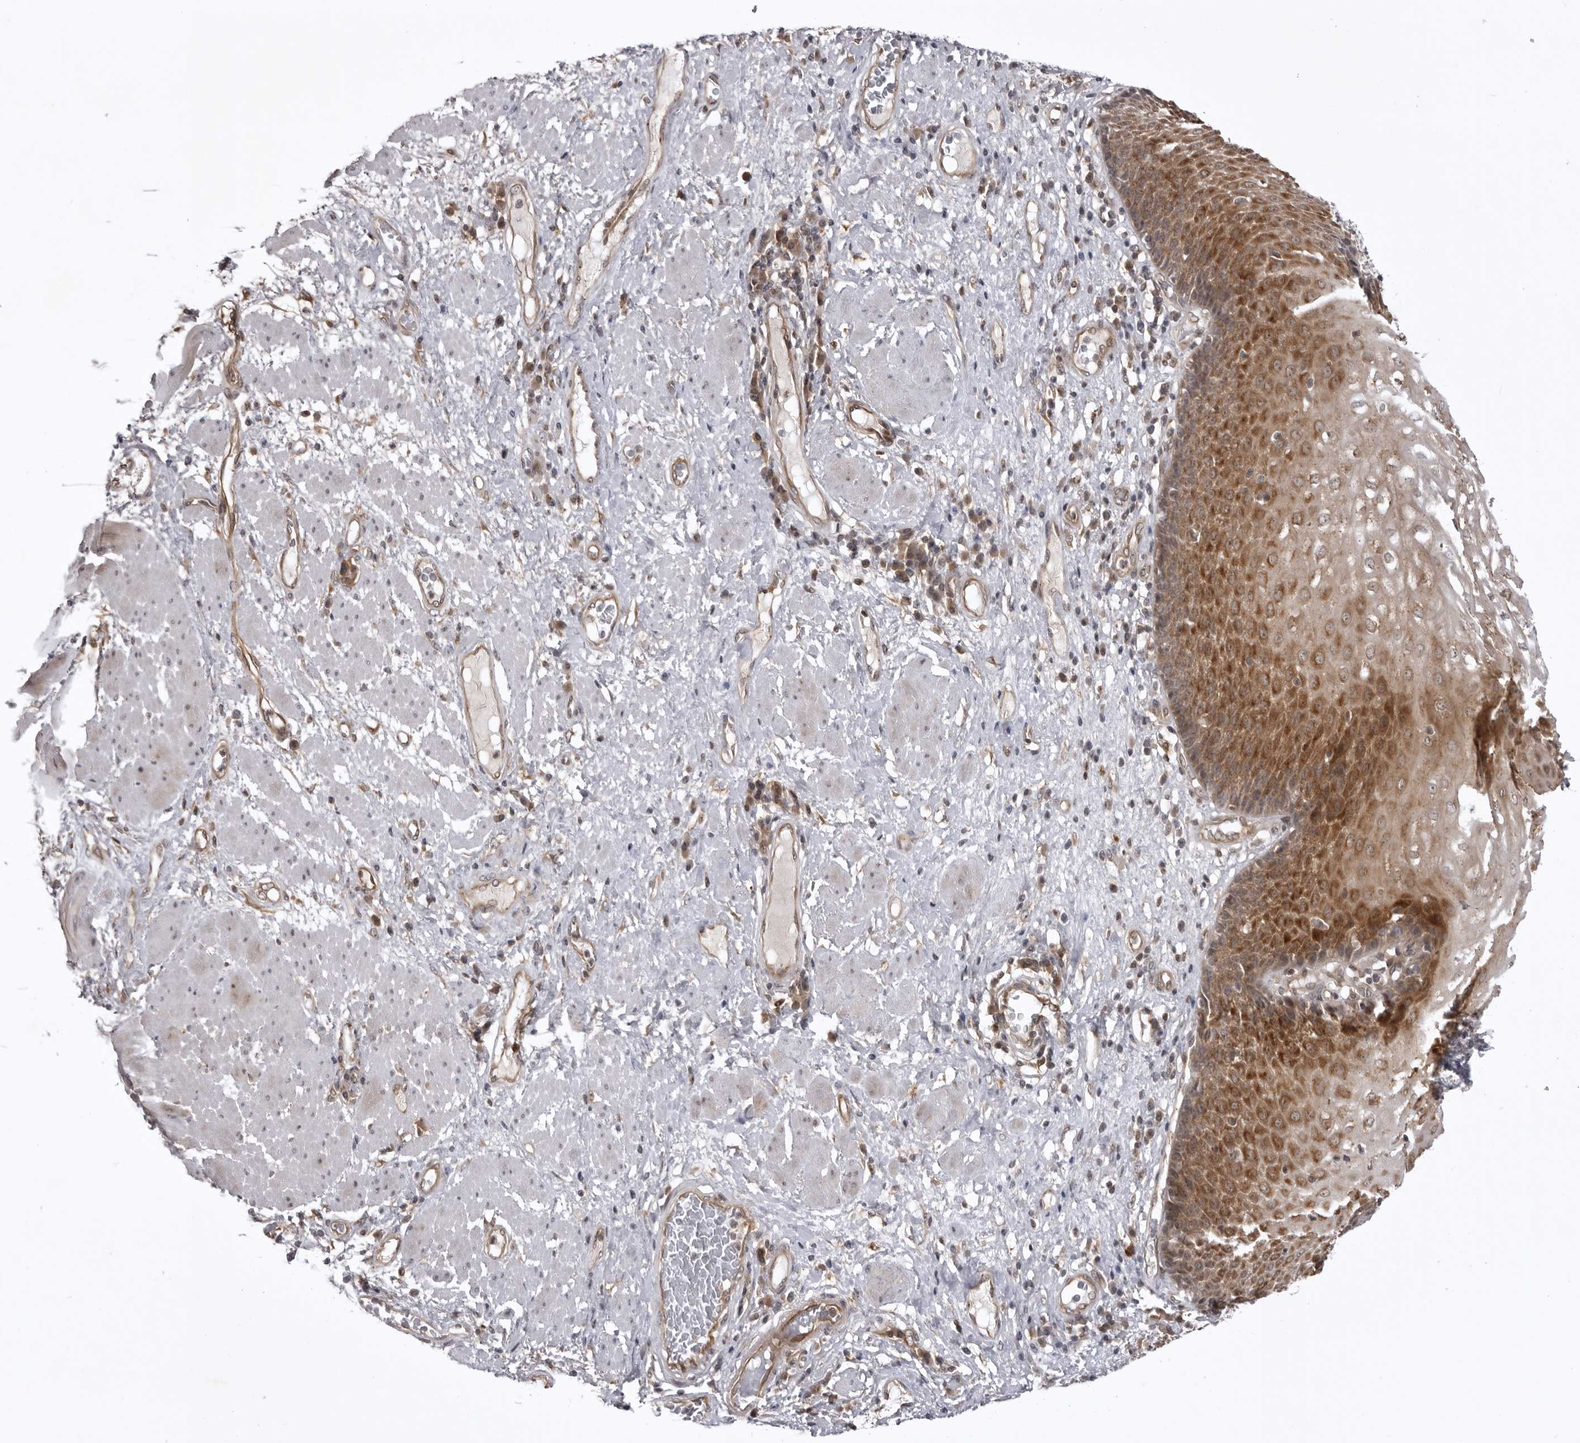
{"staining": {"intensity": "strong", "quantity": "25%-75%", "location": "cytoplasmic/membranous"}, "tissue": "esophagus", "cell_type": "Squamous epithelial cells", "image_type": "normal", "snomed": [{"axis": "morphology", "description": "Normal tissue, NOS"}, {"axis": "morphology", "description": "Adenocarcinoma, NOS"}, {"axis": "topography", "description": "Esophagus"}], "caption": "A micrograph of human esophagus stained for a protein displays strong cytoplasmic/membranous brown staining in squamous epithelial cells. (Stains: DAB (3,3'-diaminobenzidine) in brown, nuclei in blue, Microscopy: brightfield microscopy at high magnification).", "gene": "USP43", "patient": {"sex": "male", "age": 62}}